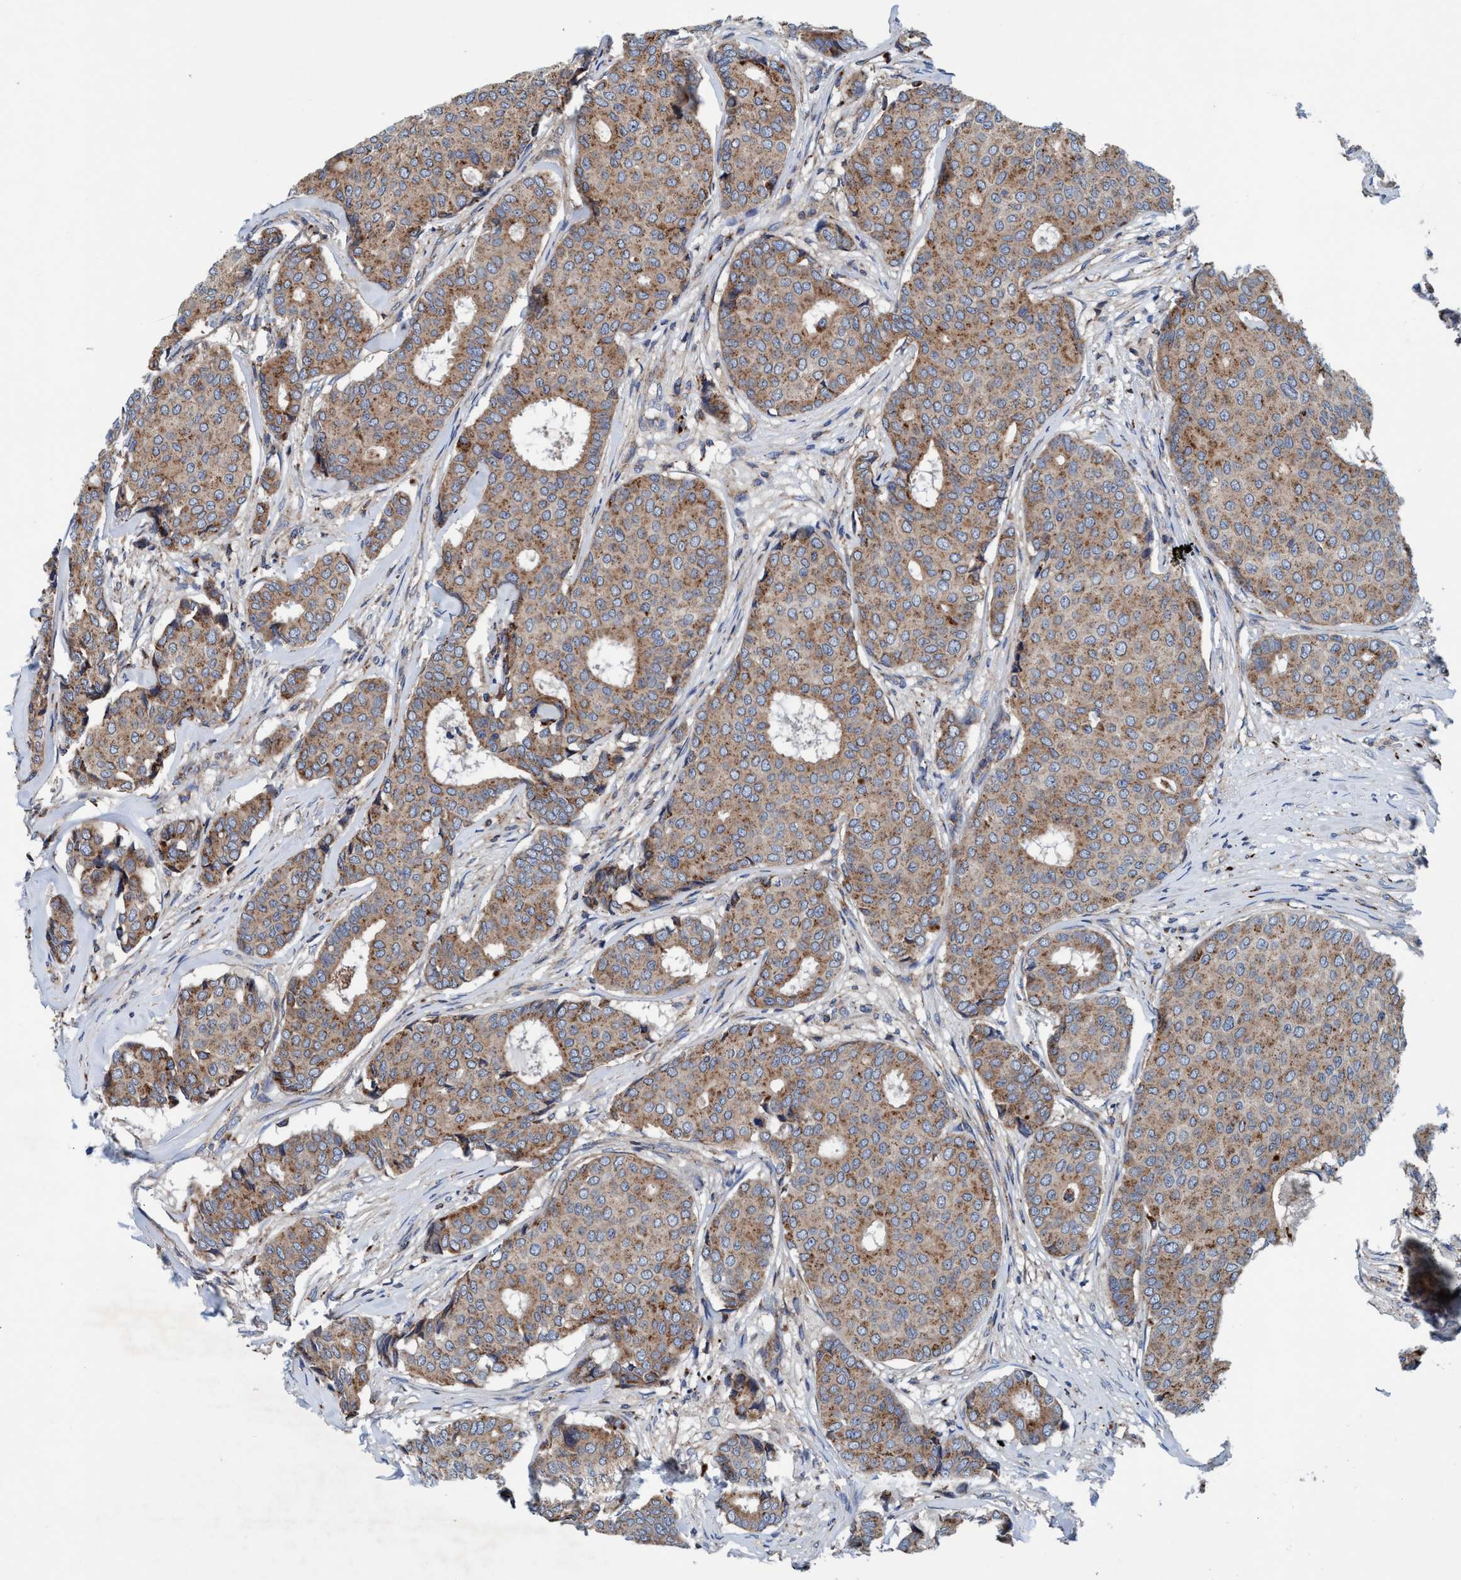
{"staining": {"intensity": "weak", "quantity": ">75%", "location": "cytoplasmic/membranous"}, "tissue": "breast cancer", "cell_type": "Tumor cells", "image_type": "cancer", "snomed": [{"axis": "morphology", "description": "Duct carcinoma"}, {"axis": "topography", "description": "Breast"}], "caption": "Immunohistochemical staining of breast cancer (intraductal carcinoma) displays weak cytoplasmic/membranous protein expression in about >75% of tumor cells. (IHC, brightfield microscopy, high magnification).", "gene": "ENDOG", "patient": {"sex": "female", "age": 75}}